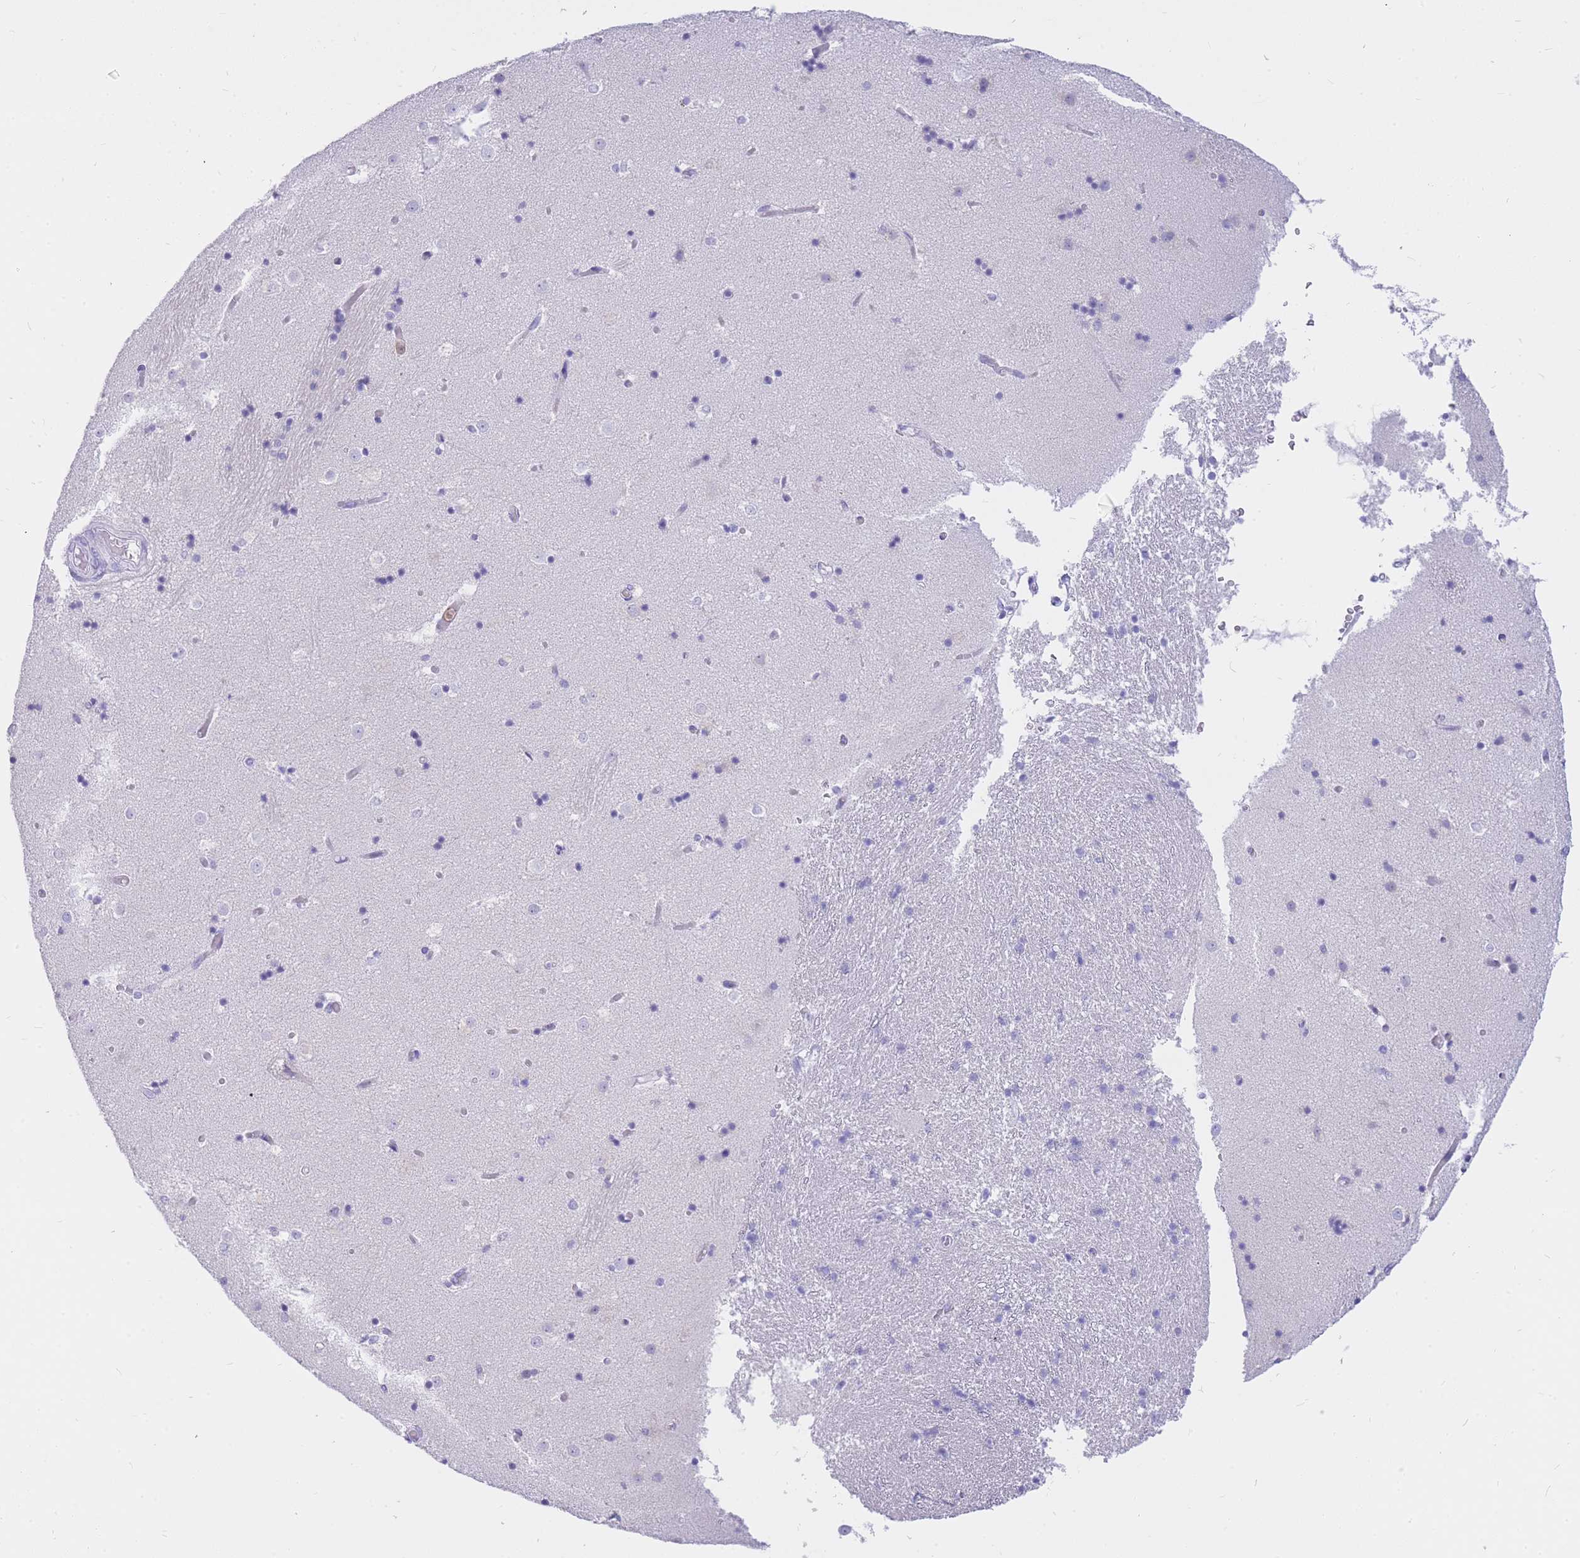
{"staining": {"intensity": "negative", "quantity": "none", "location": "none"}, "tissue": "caudate", "cell_type": "Glial cells", "image_type": "normal", "snomed": [{"axis": "morphology", "description": "Normal tissue, NOS"}, {"axis": "topography", "description": "Lateral ventricle wall"}], "caption": "An immunohistochemistry micrograph of benign caudate is shown. There is no staining in glial cells of caudate. (Stains: DAB (3,3'-diaminobenzidine) immunohistochemistry (IHC) with hematoxylin counter stain, Microscopy: brightfield microscopy at high magnification).", "gene": "HERC1", "patient": {"sex": "female", "age": 52}}